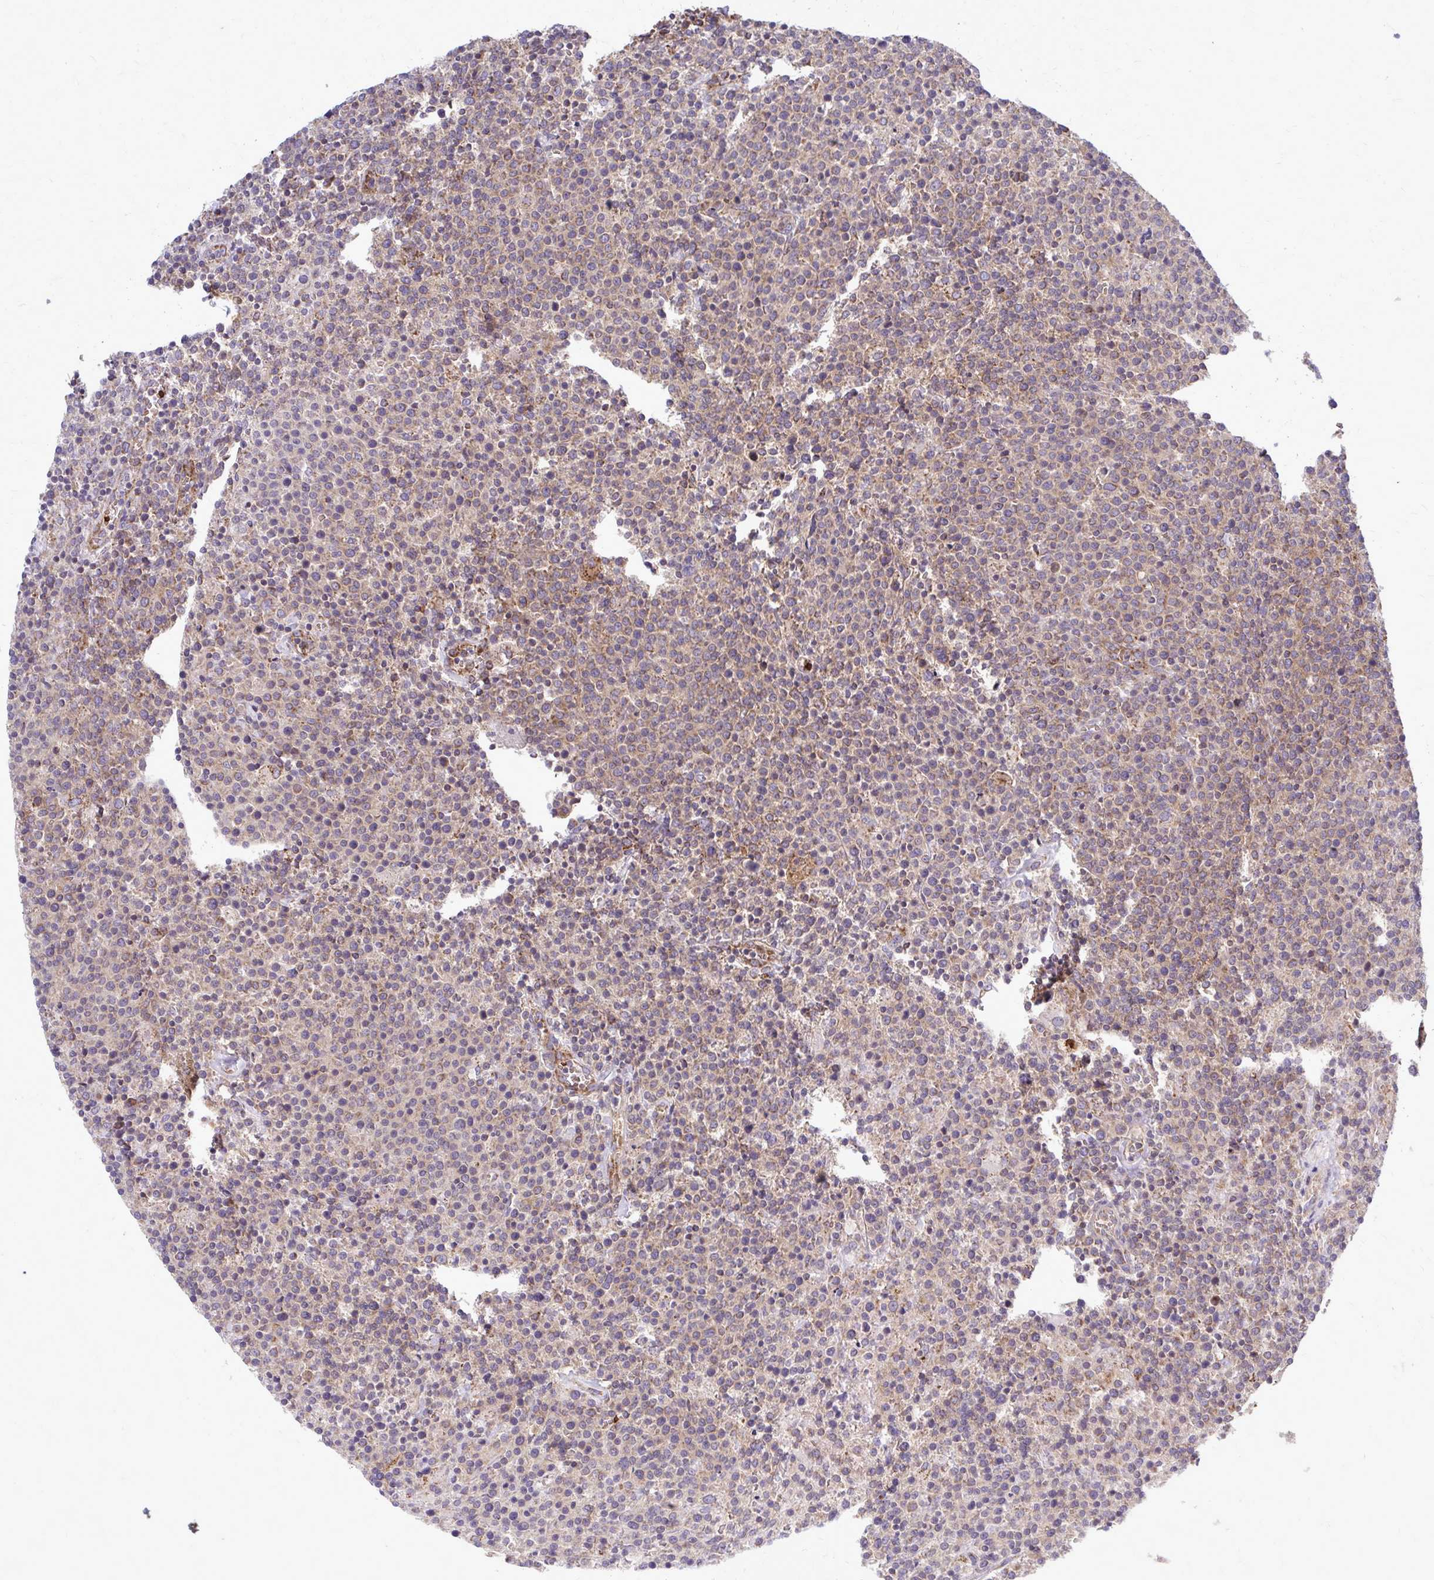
{"staining": {"intensity": "moderate", "quantity": ">75%", "location": "cytoplasmic/membranous"}, "tissue": "lymphoma", "cell_type": "Tumor cells", "image_type": "cancer", "snomed": [{"axis": "morphology", "description": "Malignant lymphoma, non-Hodgkin's type, High grade"}, {"axis": "topography", "description": "Lymph node"}], "caption": "Immunohistochemistry image of human lymphoma stained for a protein (brown), which displays medium levels of moderate cytoplasmic/membranous staining in about >75% of tumor cells.", "gene": "PDK4", "patient": {"sex": "male", "age": 61}}